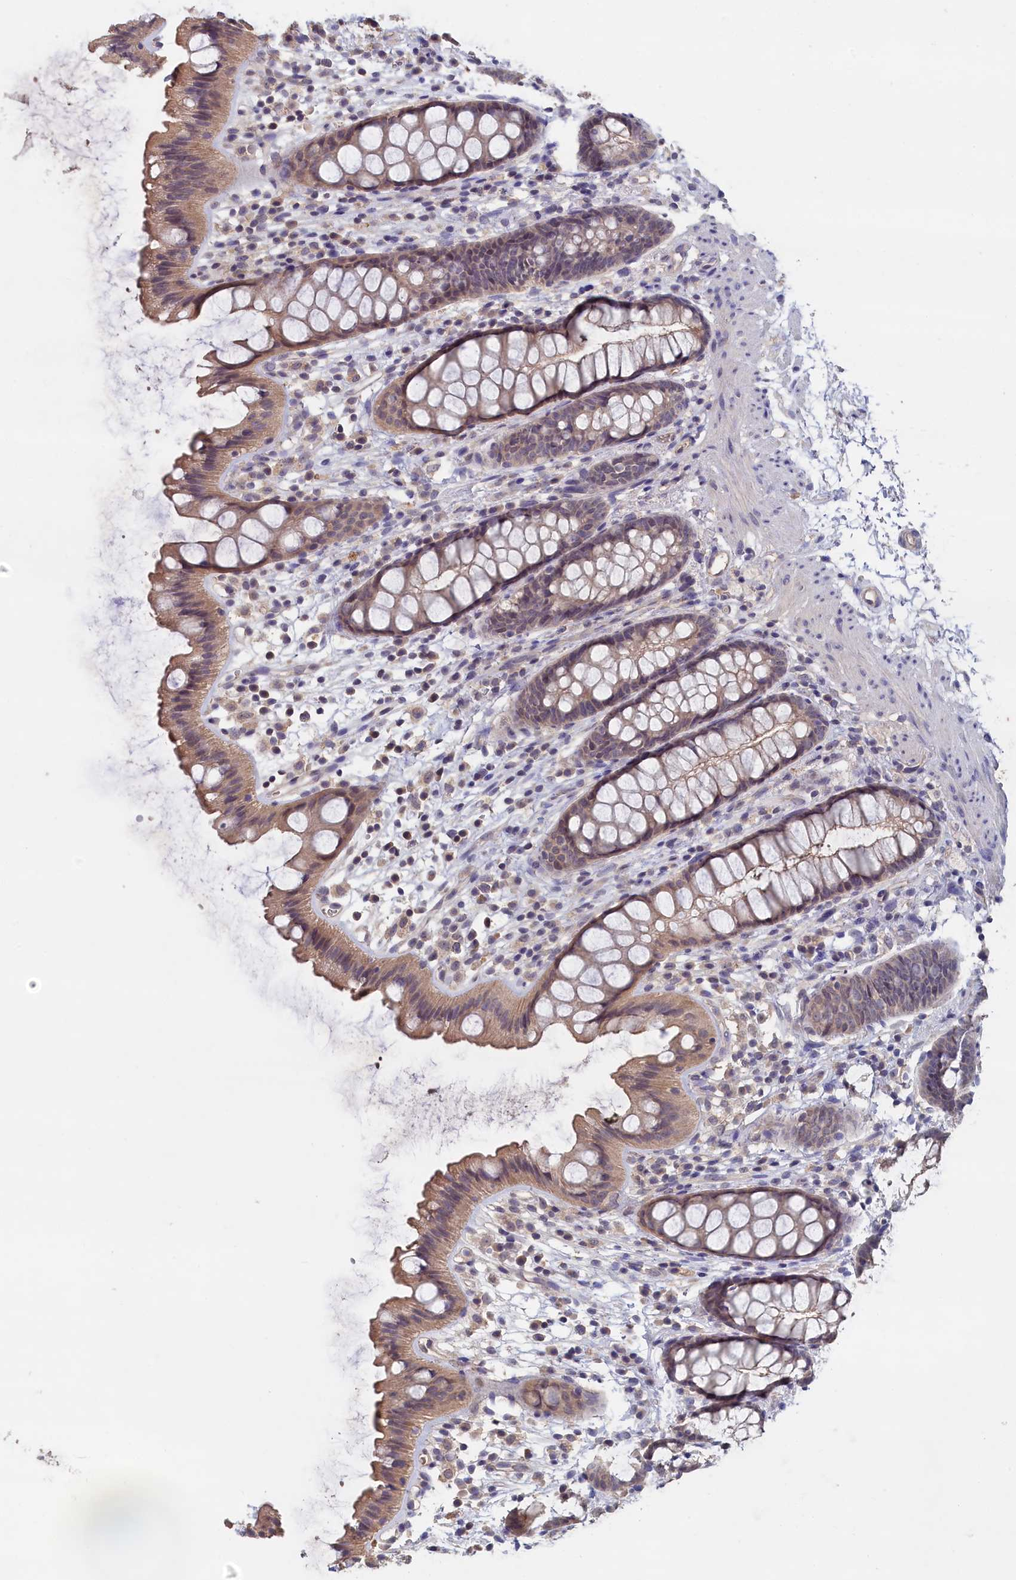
{"staining": {"intensity": "weak", "quantity": ">75%", "location": "cytoplasmic/membranous"}, "tissue": "rectum", "cell_type": "Glandular cells", "image_type": "normal", "snomed": [{"axis": "morphology", "description": "Normal tissue, NOS"}, {"axis": "topography", "description": "Rectum"}], "caption": "Immunohistochemical staining of normal rectum reveals weak cytoplasmic/membranous protein staining in approximately >75% of glandular cells.", "gene": "CELF5", "patient": {"sex": "female", "age": 65}}